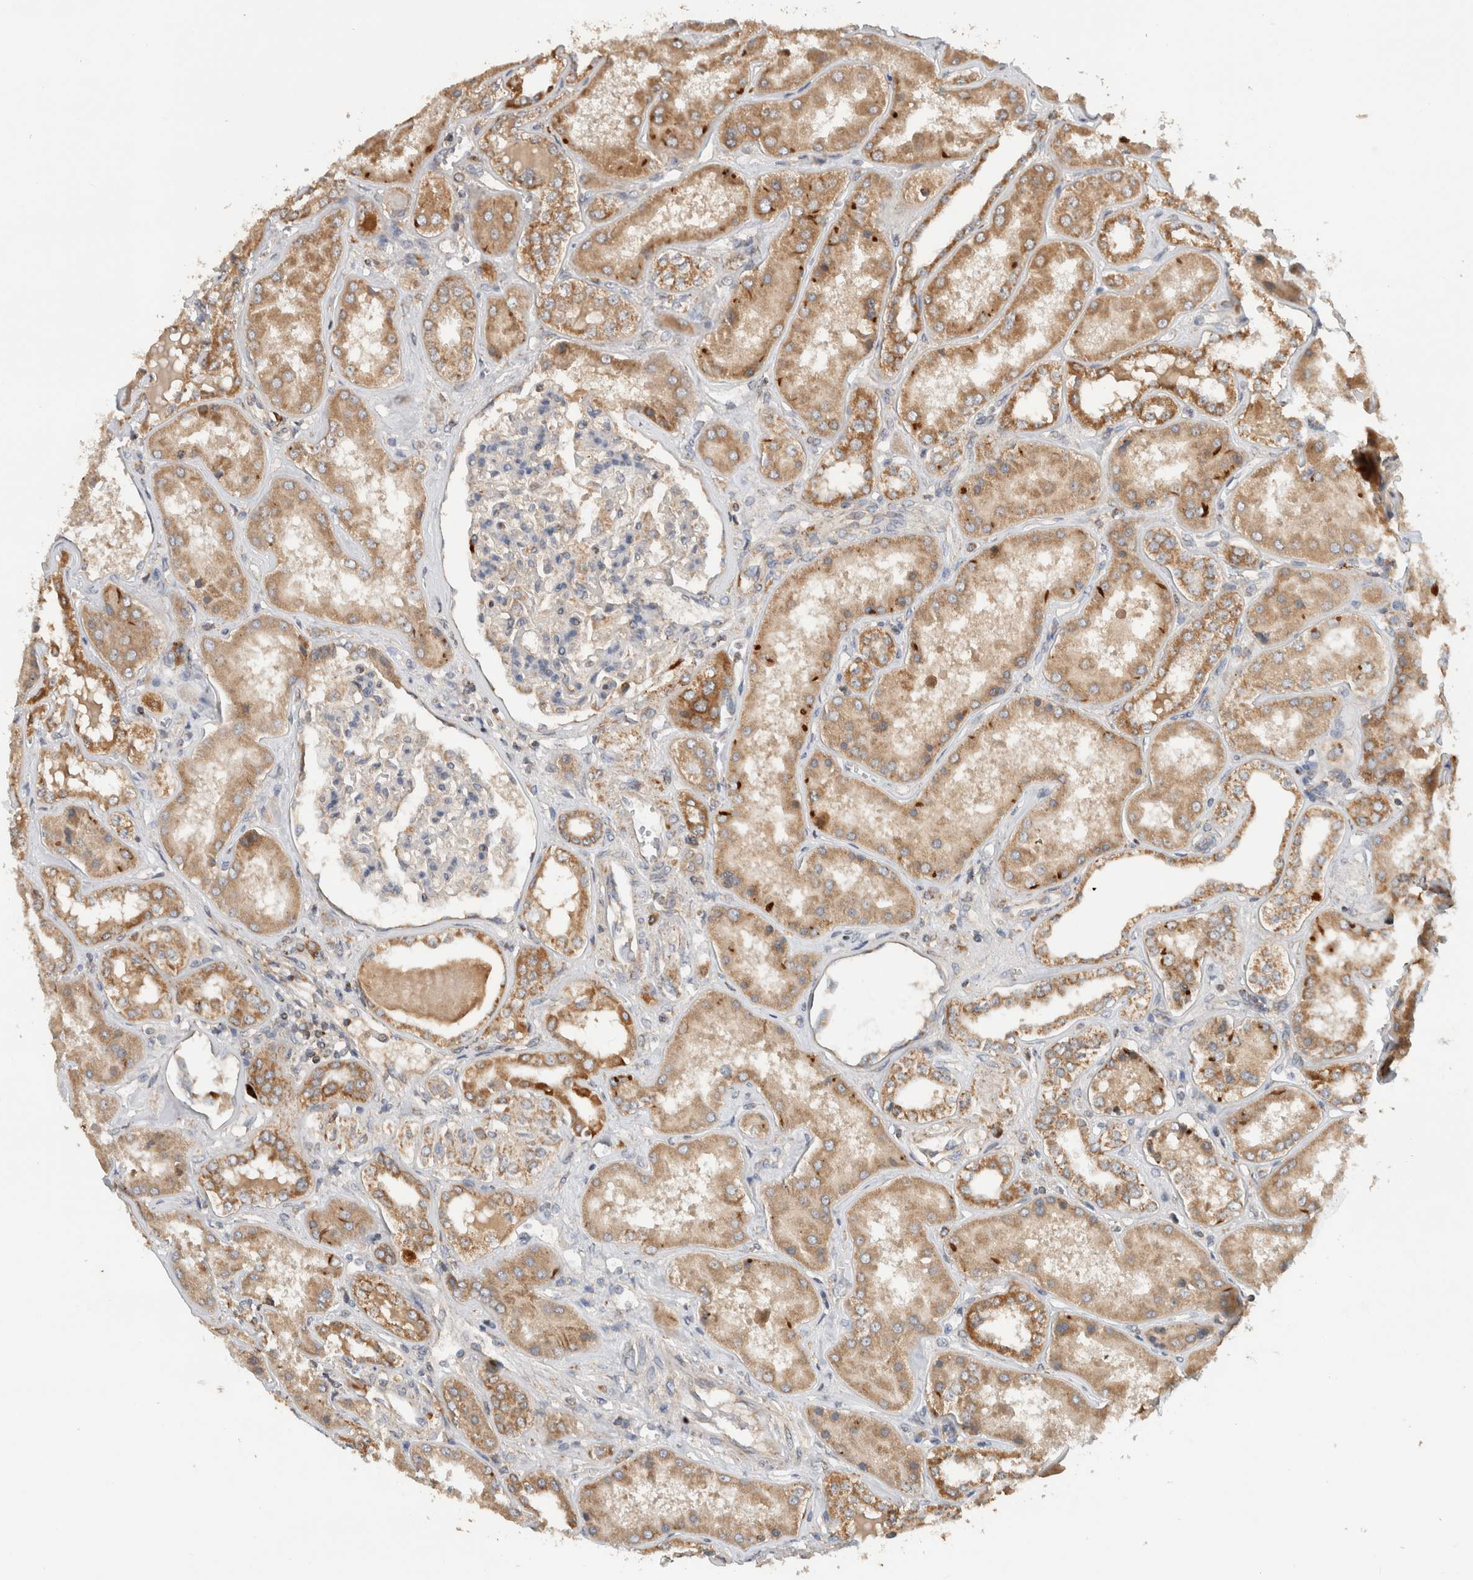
{"staining": {"intensity": "weak", "quantity": "<25%", "location": "cytoplasmic/membranous"}, "tissue": "kidney", "cell_type": "Cells in glomeruli", "image_type": "normal", "snomed": [{"axis": "morphology", "description": "Normal tissue, NOS"}, {"axis": "topography", "description": "Kidney"}], "caption": "Photomicrograph shows no protein positivity in cells in glomeruli of unremarkable kidney. (DAB immunohistochemistry (IHC) visualized using brightfield microscopy, high magnification).", "gene": "AMPD1", "patient": {"sex": "female", "age": 56}}